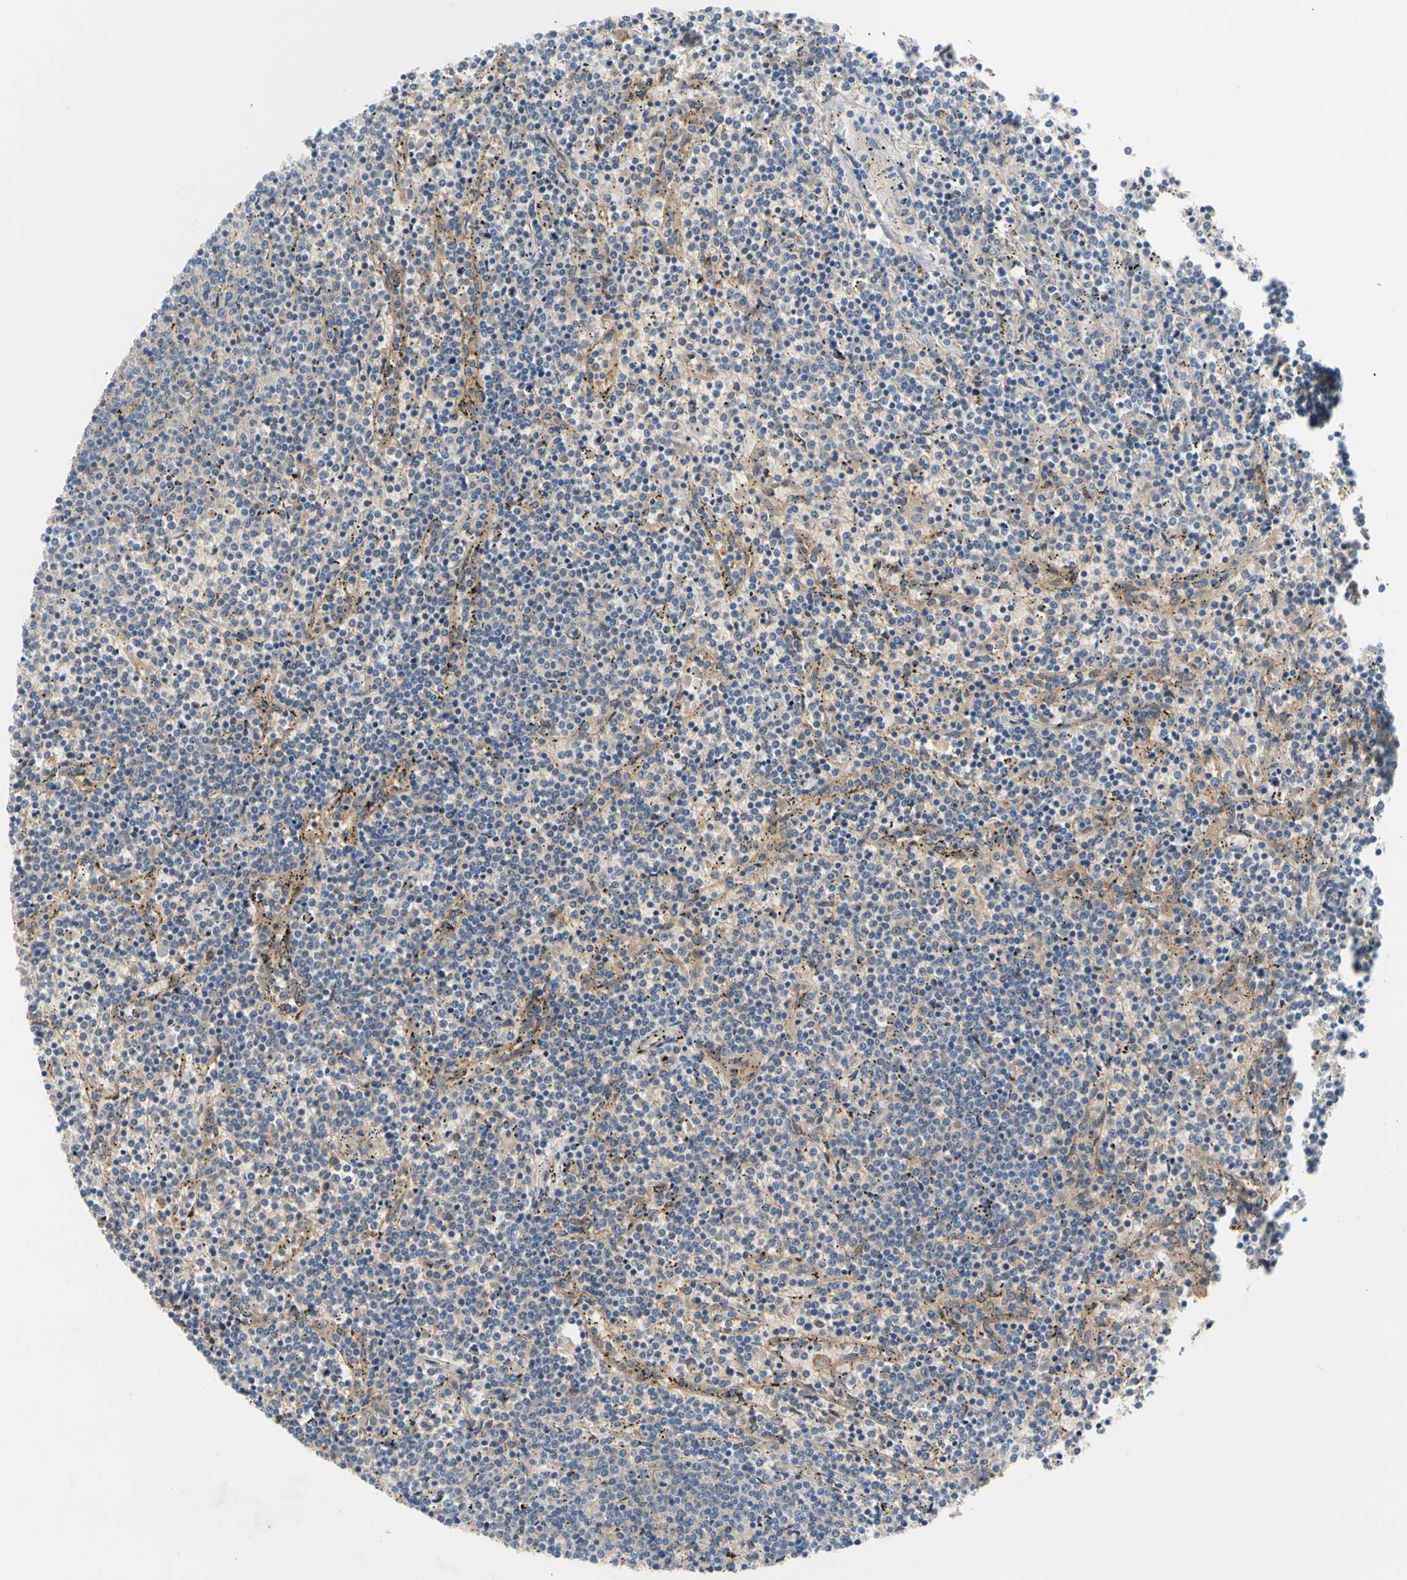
{"staining": {"intensity": "negative", "quantity": "none", "location": "none"}, "tissue": "lymphoma", "cell_type": "Tumor cells", "image_type": "cancer", "snomed": [{"axis": "morphology", "description": "Malignant lymphoma, non-Hodgkin's type, Low grade"}, {"axis": "topography", "description": "Spleen"}], "caption": "A photomicrograph of human lymphoma is negative for staining in tumor cells.", "gene": "ENTREP3", "patient": {"sex": "female", "age": 50}}